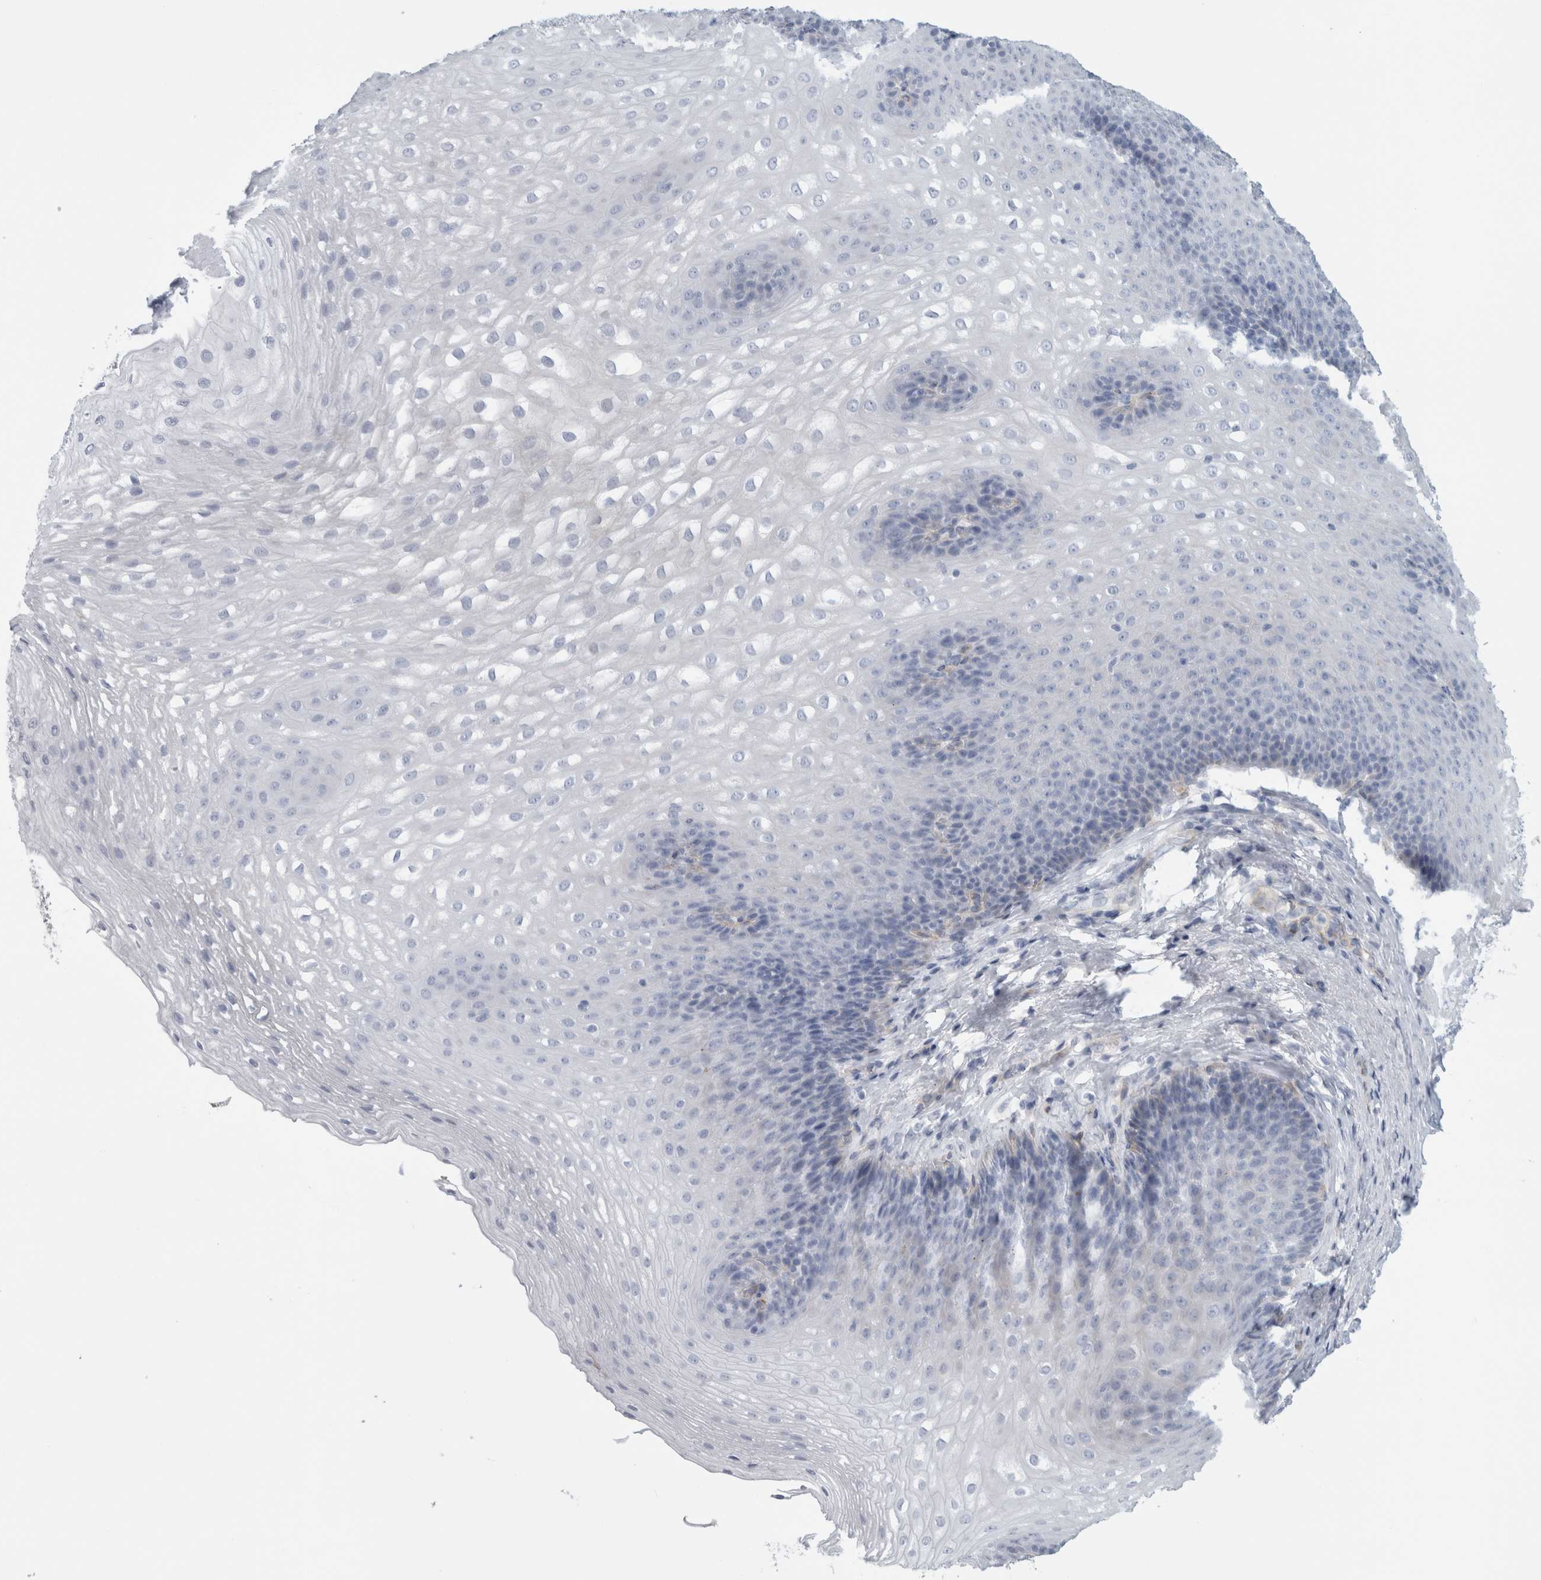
{"staining": {"intensity": "negative", "quantity": "none", "location": "none"}, "tissue": "esophagus", "cell_type": "Squamous epithelial cells", "image_type": "normal", "snomed": [{"axis": "morphology", "description": "Normal tissue, NOS"}, {"axis": "topography", "description": "Esophagus"}], "caption": "IHC of normal human esophagus reveals no staining in squamous epithelial cells.", "gene": "B3GNT3", "patient": {"sex": "female", "age": 66}}